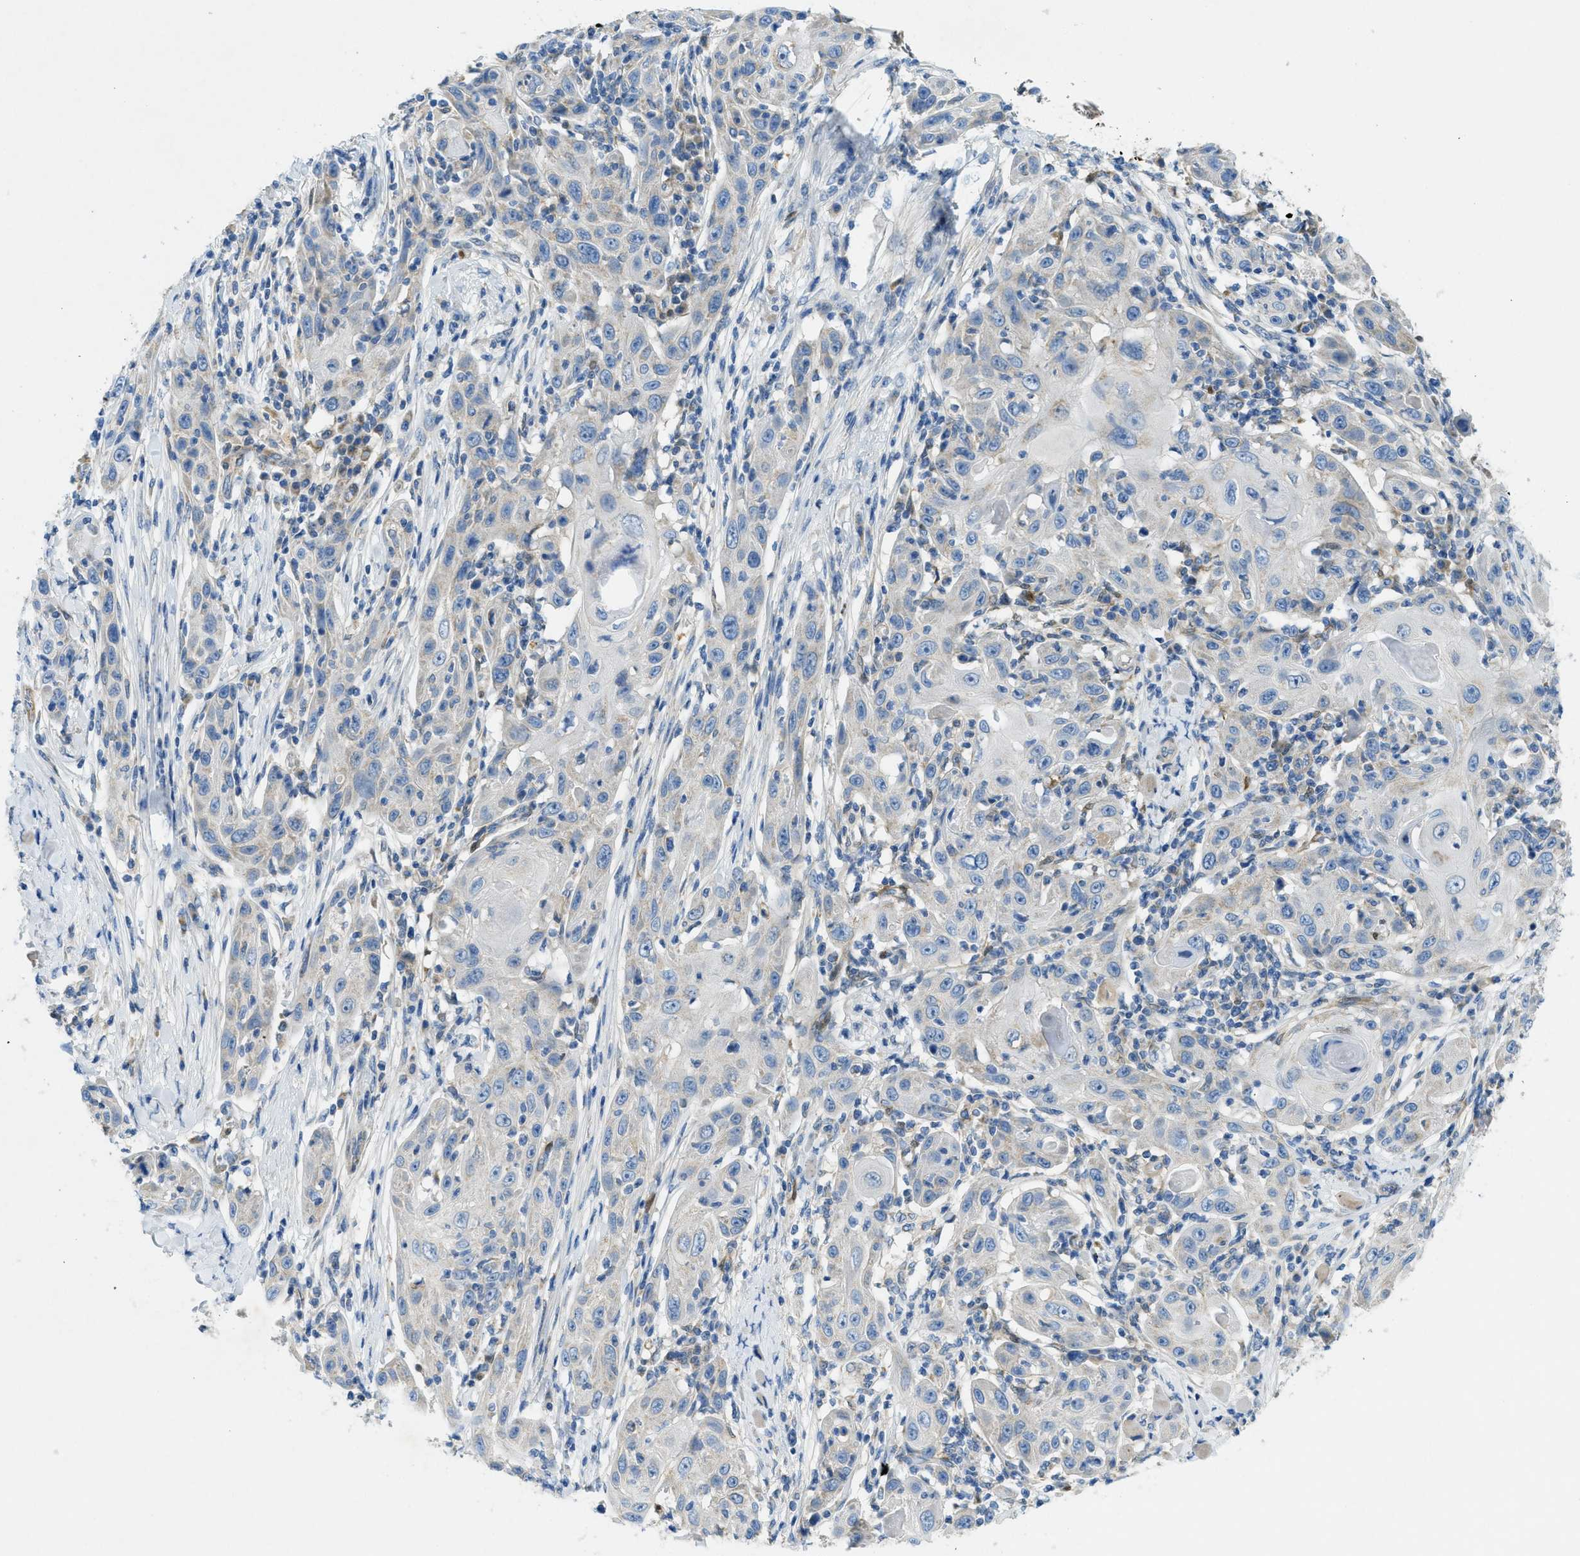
{"staining": {"intensity": "negative", "quantity": "none", "location": "none"}, "tissue": "skin cancer", "cell_type": "Tumor cells", "image_type": "cancer", "snomed": [{"axis": "morphology", "description": "Squamous cell carcinoma, NOS"}, {"axis": "topography", "description": "Skin"}], "caption": "Skin cancer (squamous cell carcinoma) was stained to show a protein in brown. There is no significant positivity in tumor cells.", "gene": "CYGB", "patient": {"sex": "female", "age": 88}}